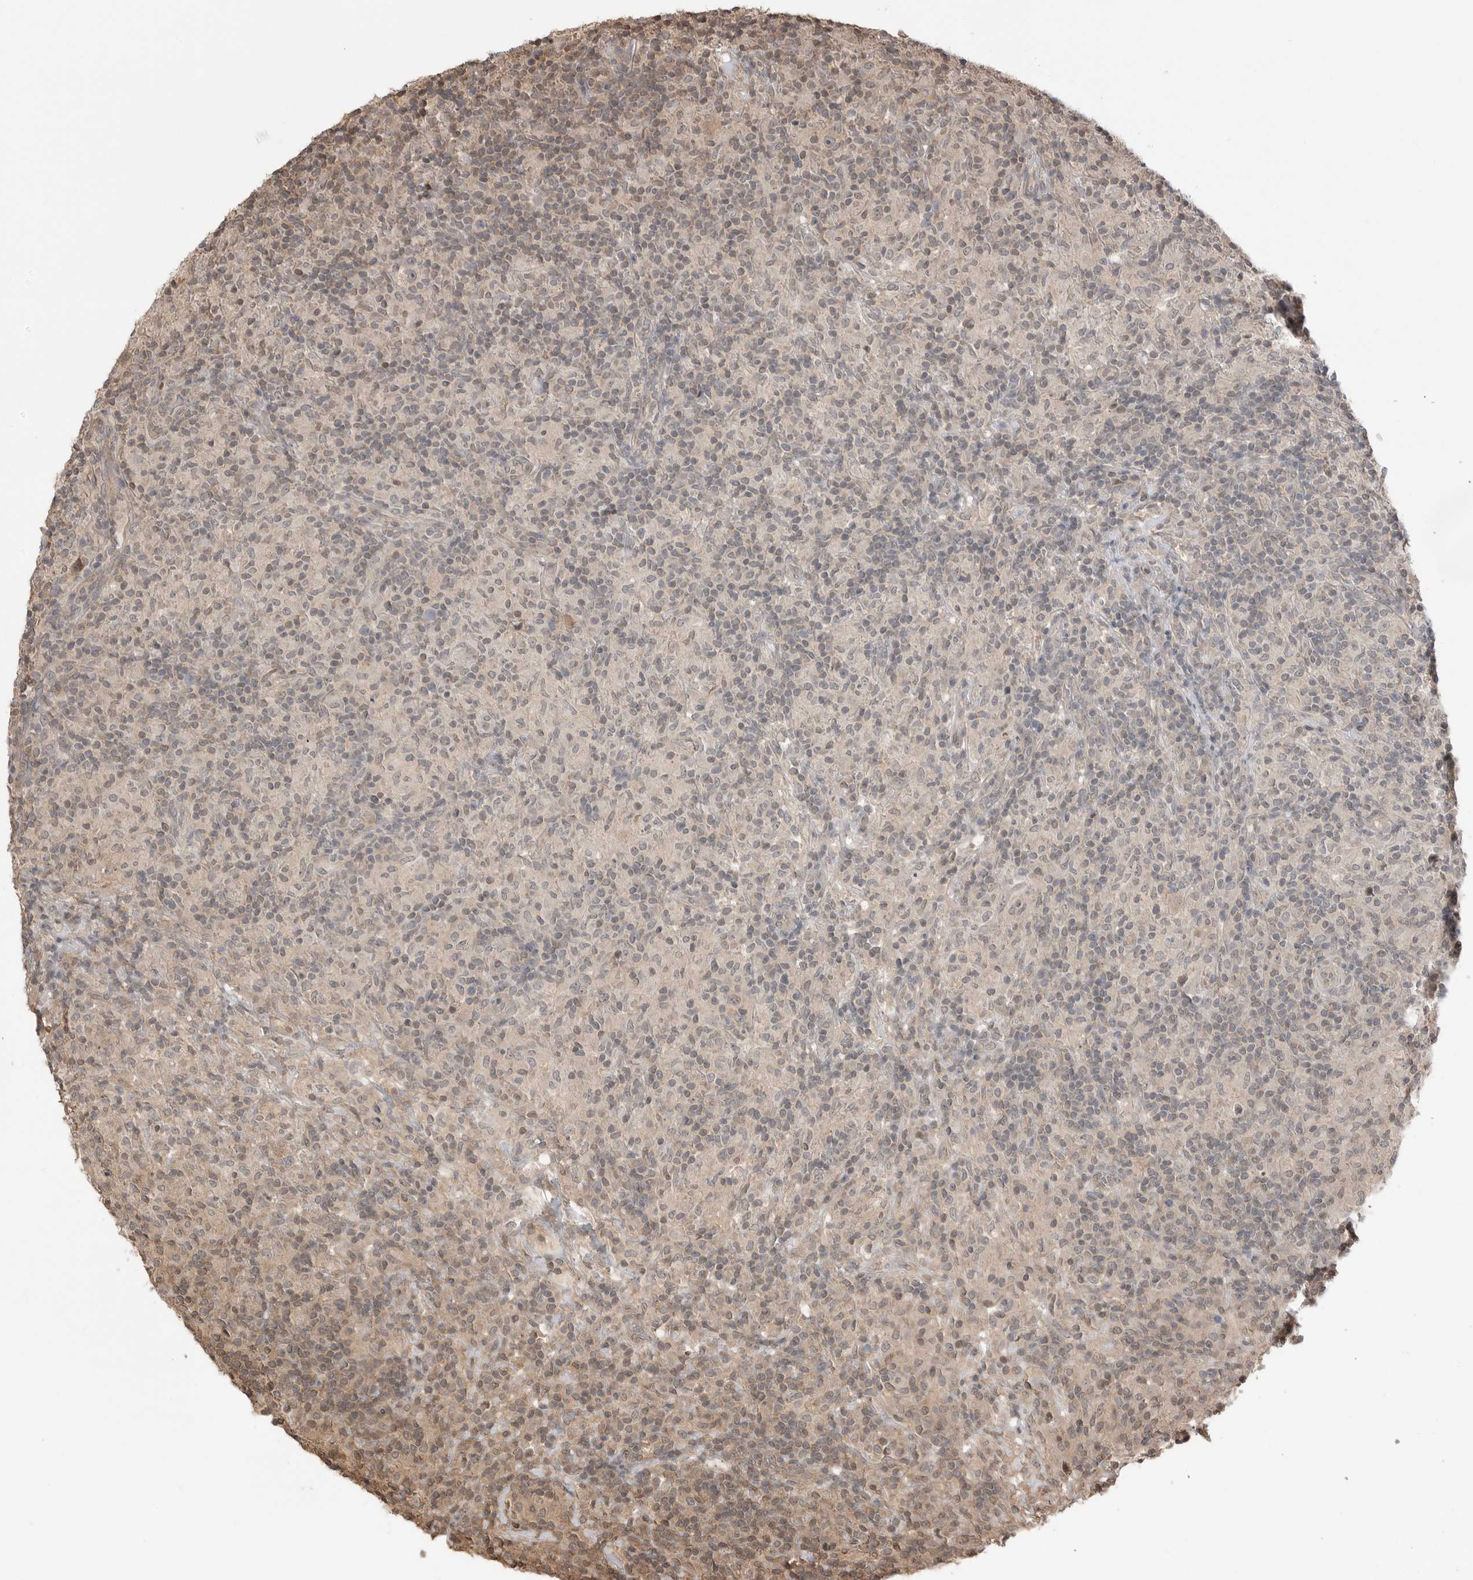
{"staining": {"intensity": "weak", "quantity": "<25%", "location": "nuclear"}, "tissue": "lymphoma", "cell_type": "Tumor cells", "image_type": "cancer", "snomed": [{"axis": "morphology", "description": "Hodgkin's disease, NOS"}, {"axis": "topography", "description": "Lymph node"}], "caption": "Immunohistochemistry (IHC) image of human Hodgkin's disease stained for a protein (brown), which exhibits no positivity in tumor cells.", "gene": "PEAK1", "patient": {"sex": "male", "age": 70}}